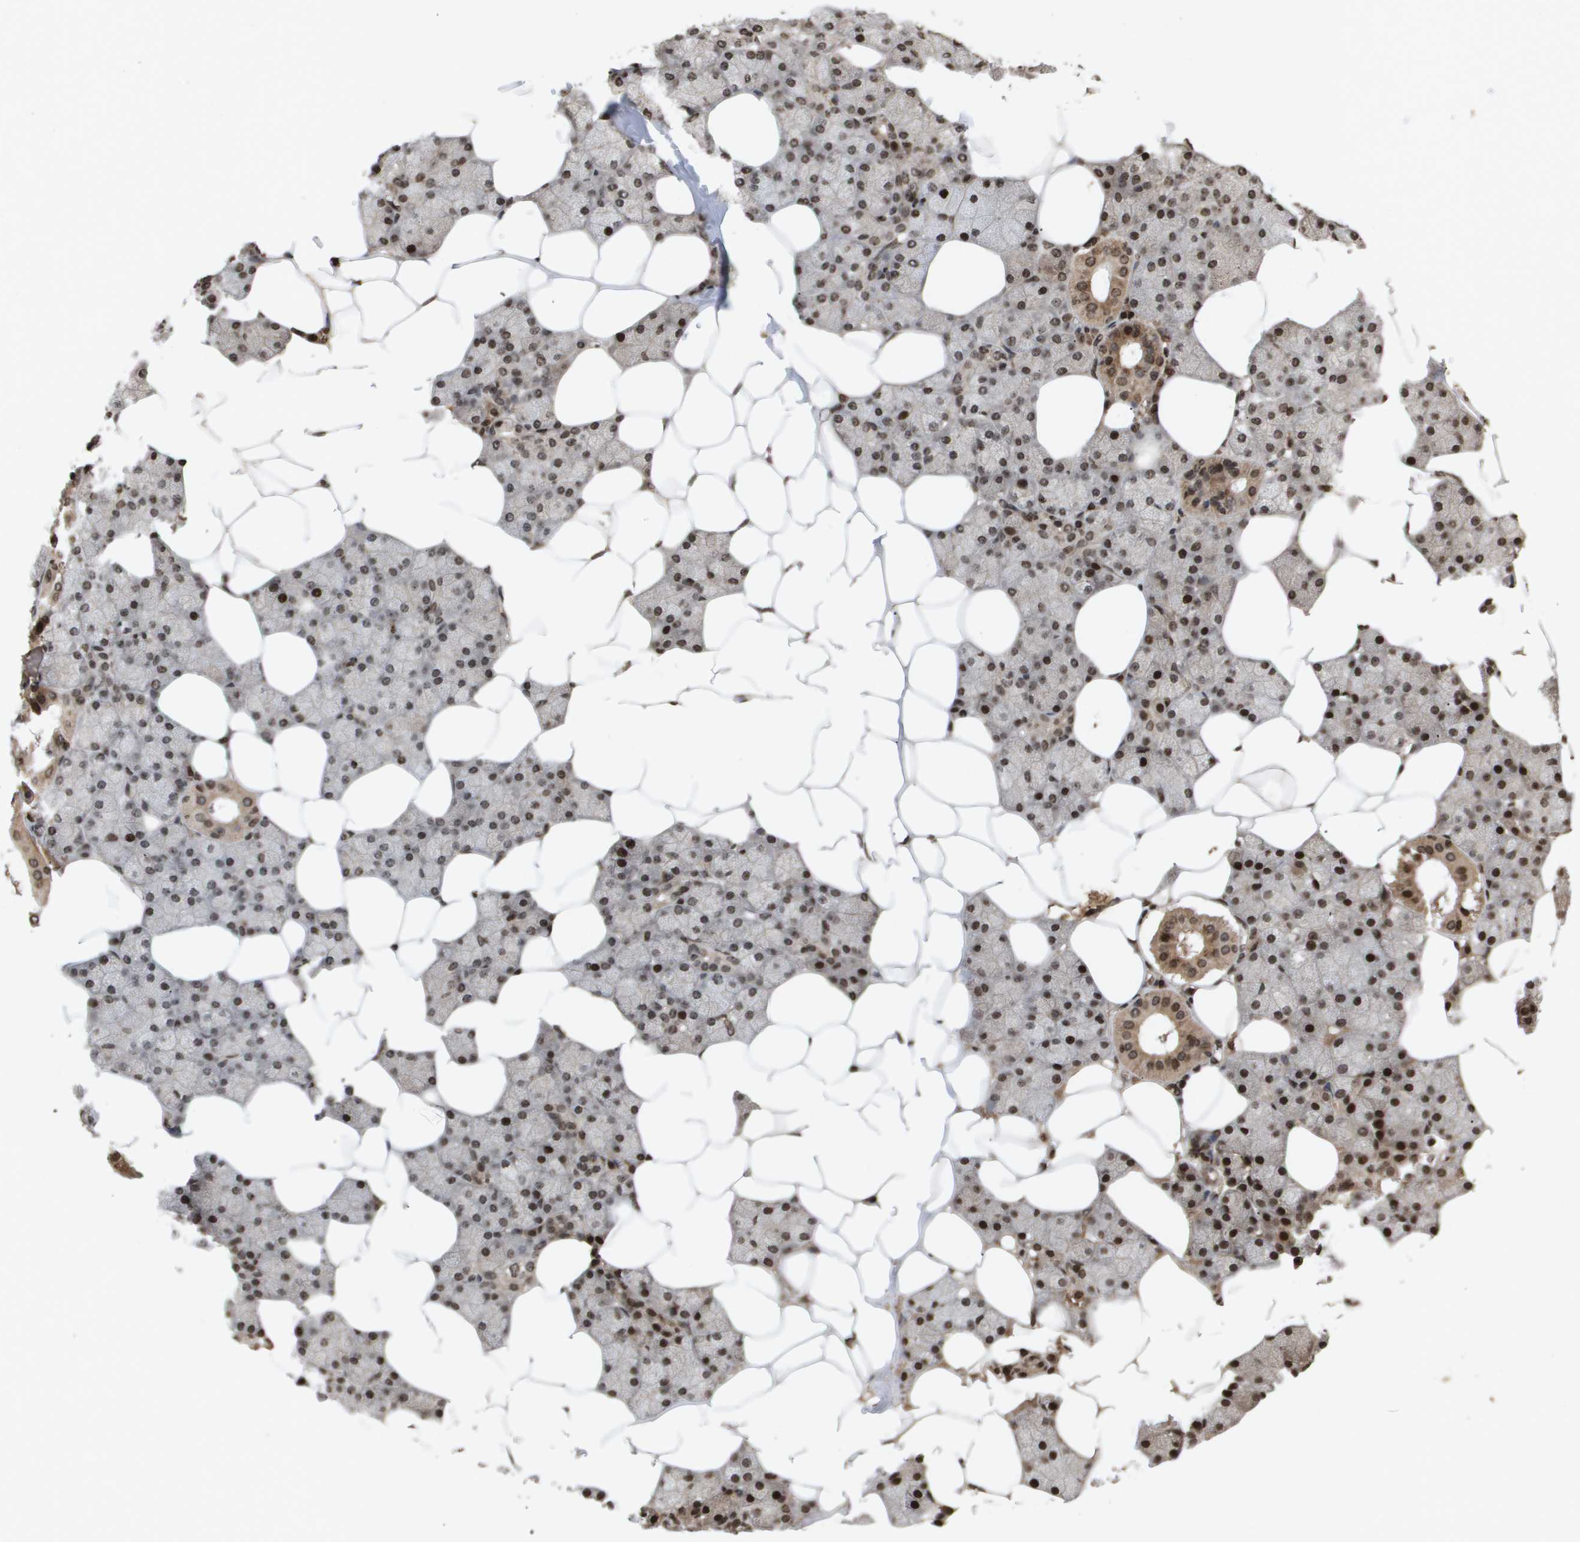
{"staining": {"intensity": "strong", "quantity": "25%-75%", "location": "cytoplasmic/membranous,nuclear"}, "tissue": "salivary gland", "cell_type": "Glandular cells", "image_type": "normal", "snomed": [{"axis": "morphology", "description": "Normal tissue, NOS"}, {"axis": "topography", "description": "Salivary gland"}], "caption": "This is a photomicrograph of immunohistochemistry staining of normal salivary gland, which shows strong staining in the cytoplasmic/membranous,nuclear of glandular cells.", "gene": "HSPA6", "patient": {"sex": "male", "age": 62}}